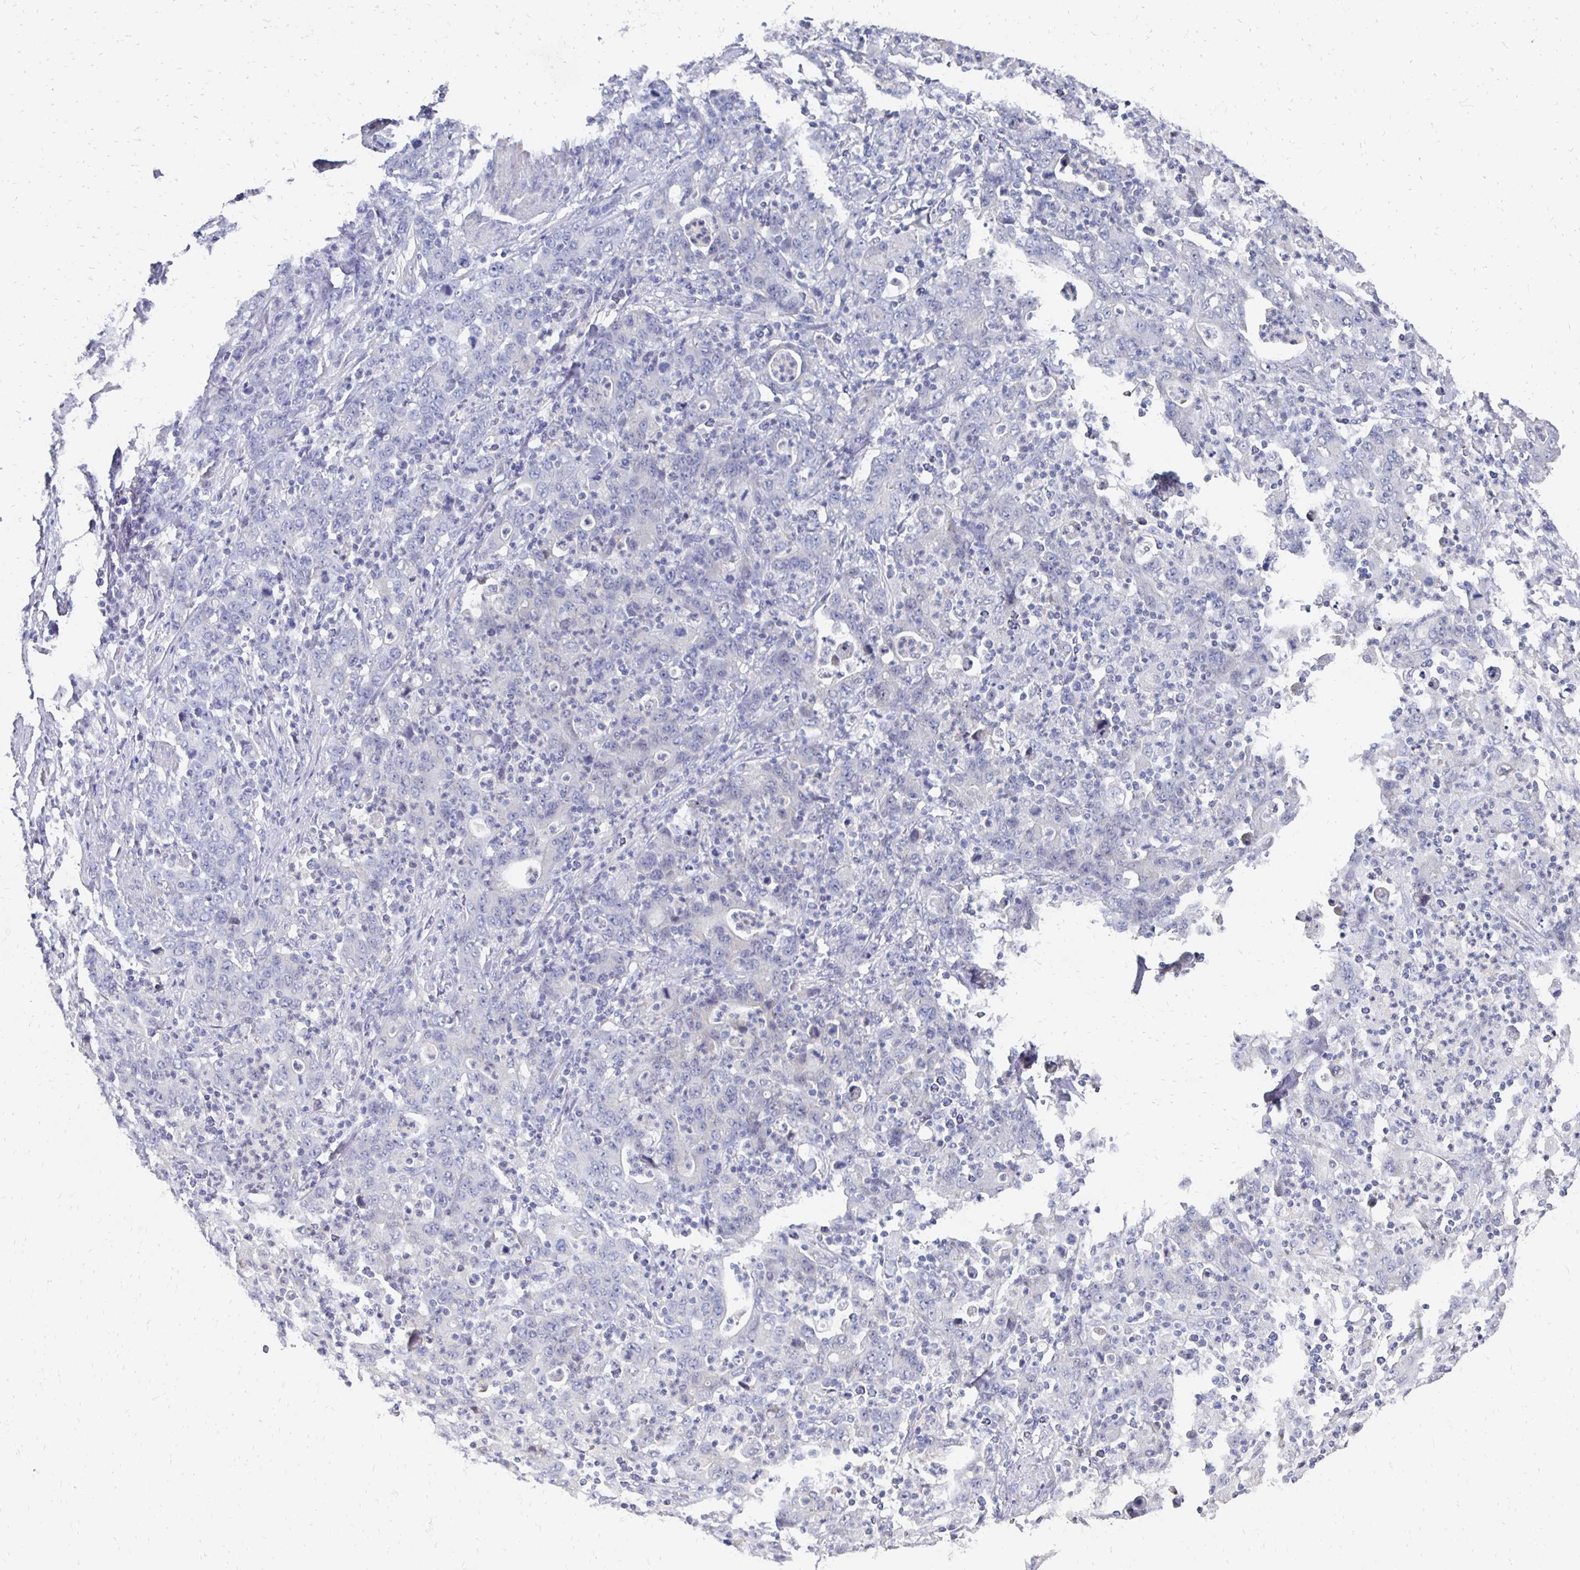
{"staining": {"intensity": "negative", "quantity": "none", "location": "none"}, "tissue": "stomach cancer", "cell_type": "Tumor cells", "image_type": "cancer", "snomed": [{"axis": "morphology", "description": "Adenocarcinoma, NOS"}, {"axis": "topography", "description": "Stomach, upper"}], "caption": "Immunohistochemical staining of adenocarcinoma (stomach) exhibits no significant expression in tumor cells.", "gene": "SYCP3", "patient": {"sex": "male", "age": 69}}